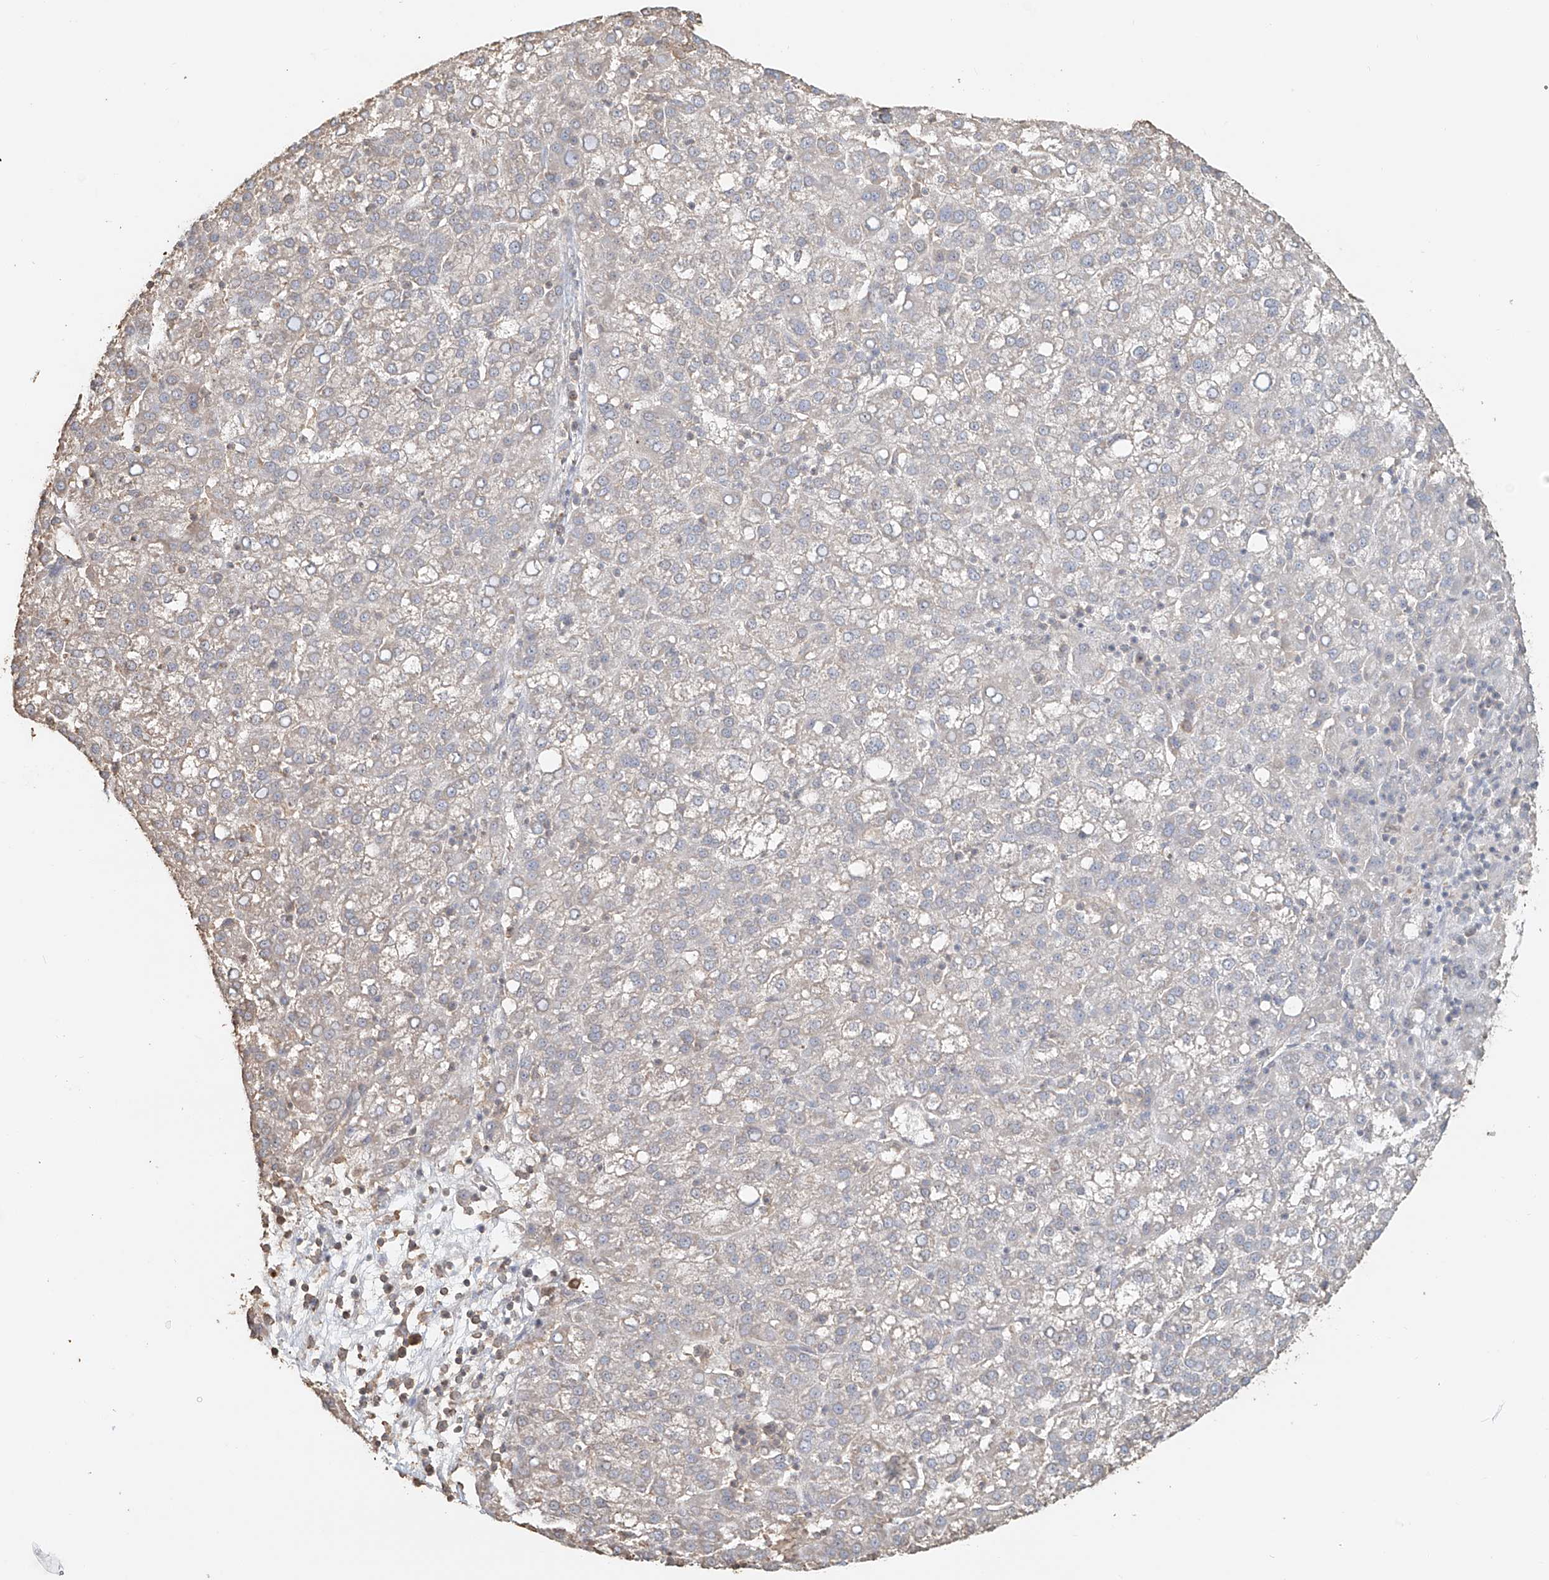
{"staining": {"intensity": "negative", "quantity": "none", "location": "none"}, "tissue": "liver cancer", "cell_type": "Tumor cells", "image_type": "cancer", "snomed": [{"axis": "morphology", "description": "Carcinoma, Hepatocellular, NOS"}, {"axis": "topography", "description": "Liver"}], "caption": "There is no significant staining in tumor cells of hepatocellular carcinoma (liver).", "gene": "NPHS1", "patient": {"sex": "female", "age": 58}}